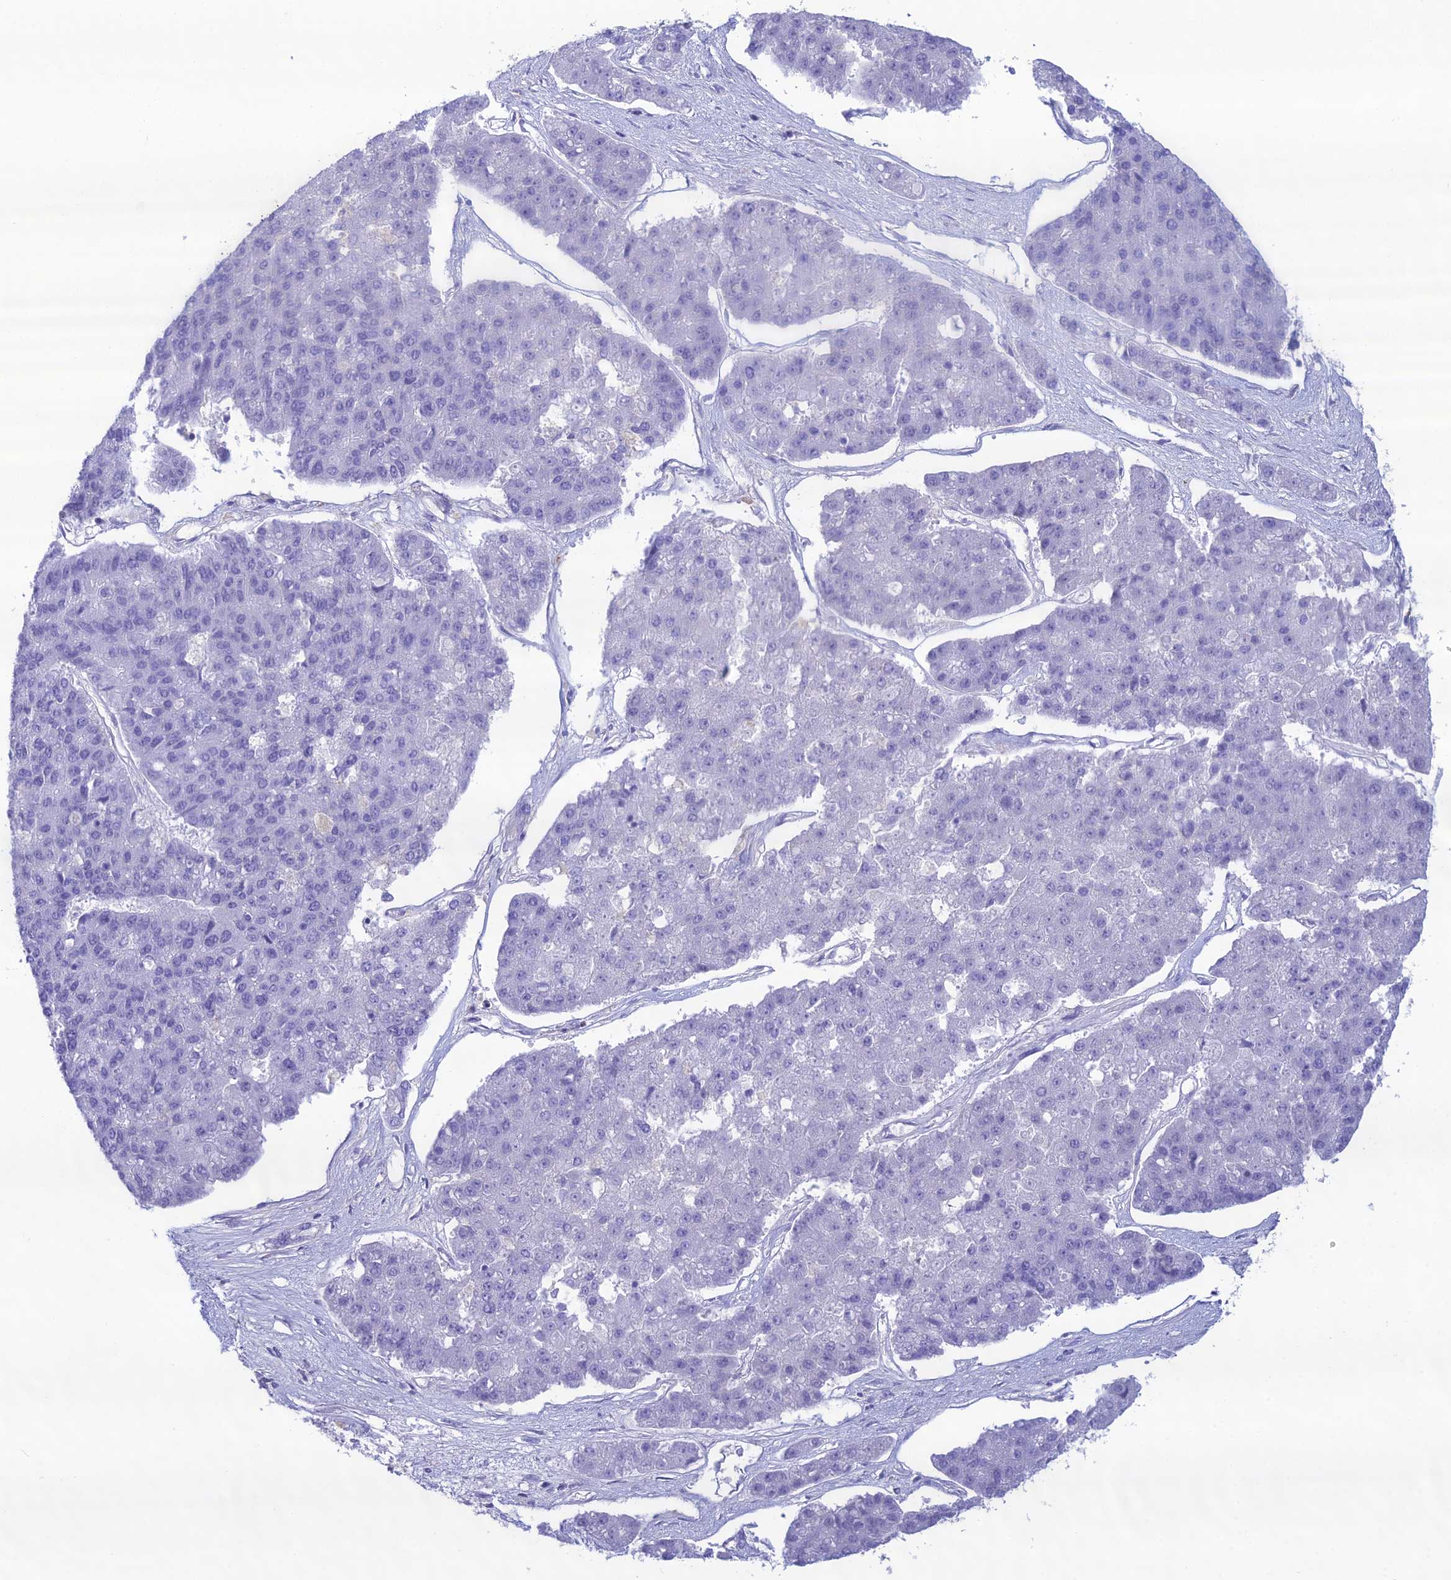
{"staining": {"intensity": "negative", "quantity": "none", "location": "none"}, "tissue": "pancreatic cancer", "cell_type": "Tumor cells", "image_type": "cancer", "snomed": [{"axis": "morphology", "description": "Adenocarcinoma, NOS"}, {"axis": "topography", "description": "Pancreas"}], "caption": "A micrograph of human pancreatic cancer is negative for staining in tumor cells. (Brightfield microscopy of DAB immunohistochemistry at high magnification).", "gene": "CRB2", "patient": {"sex": "male", "age": 50}}